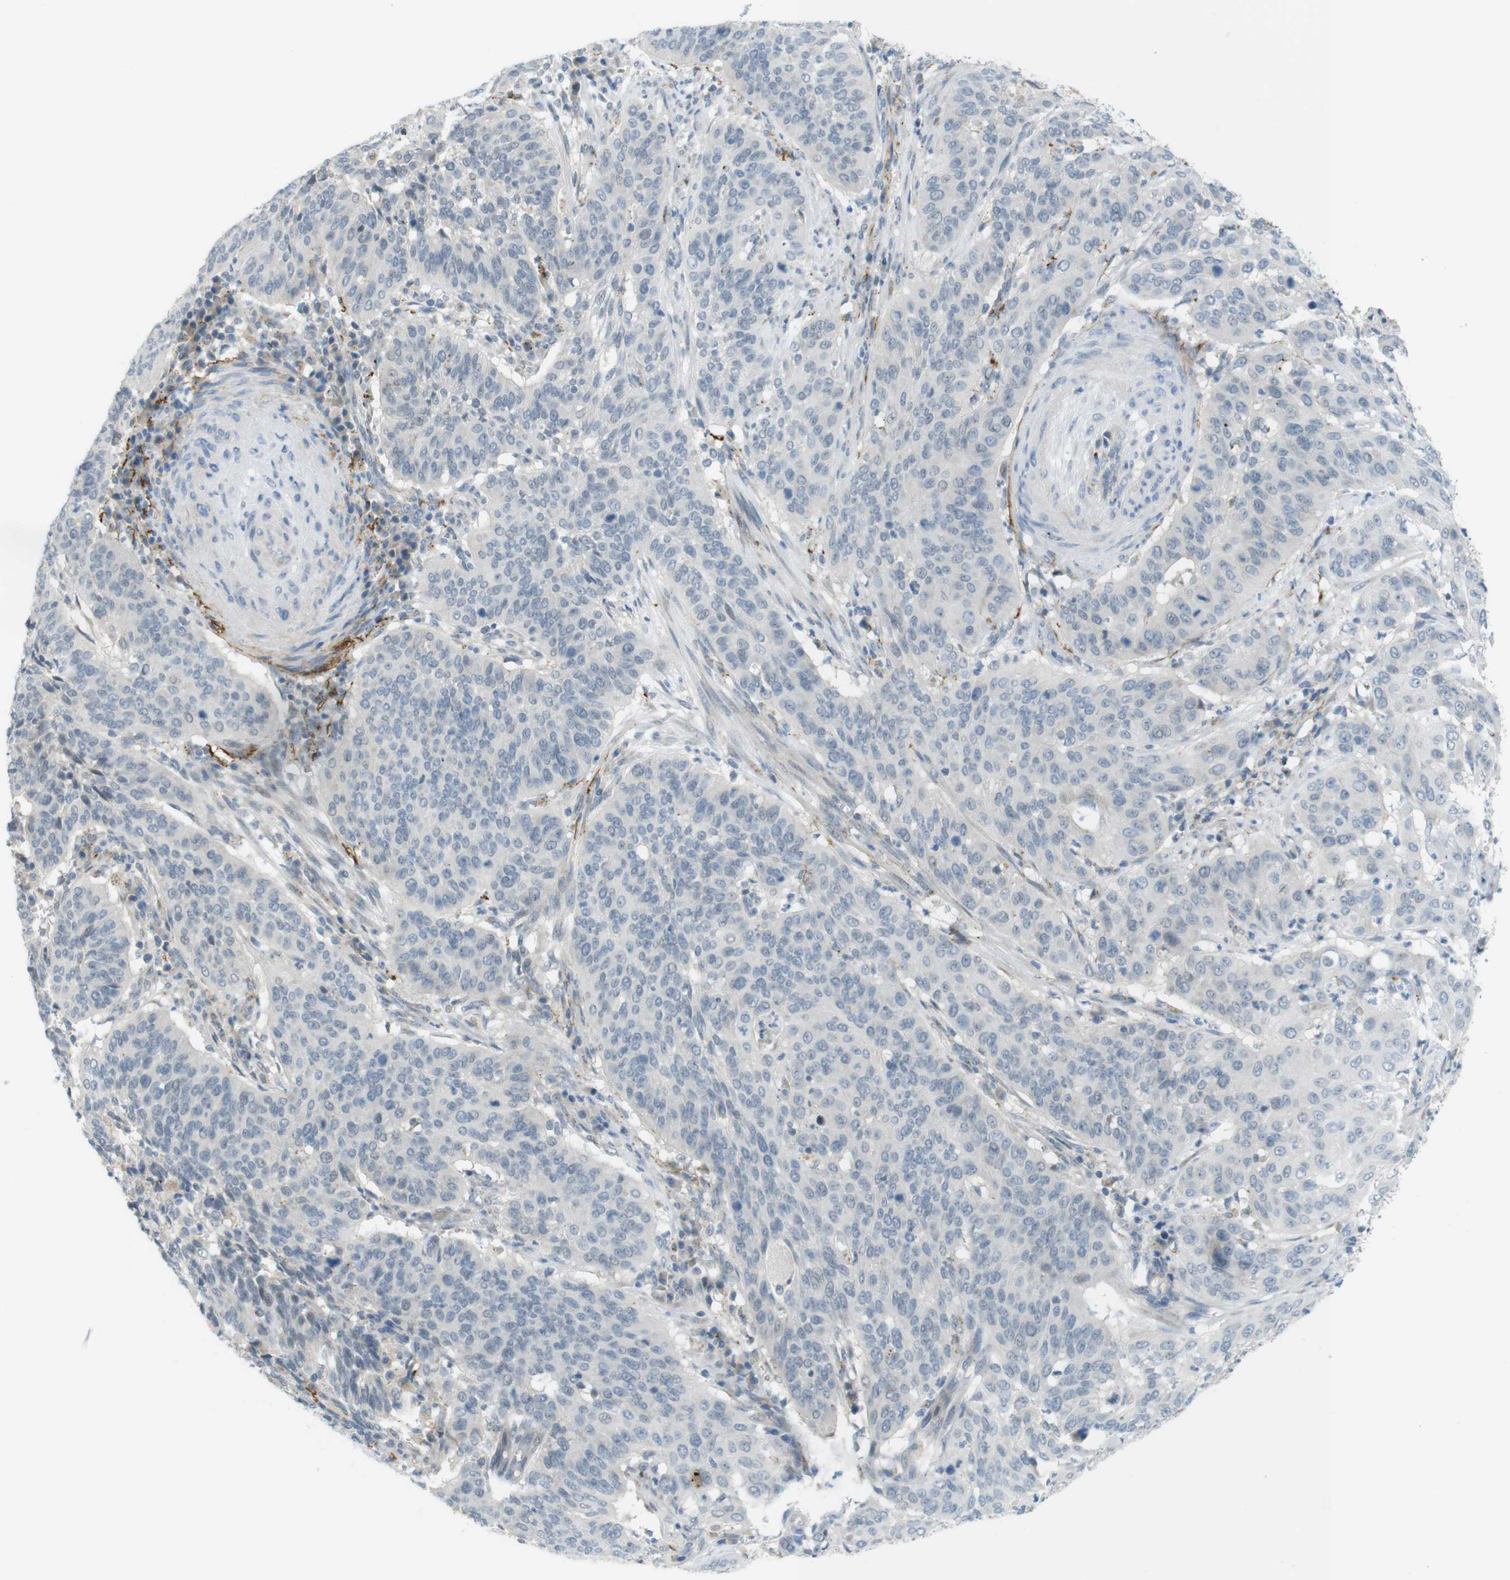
{"staining": {"intensity": "negative", "quantity": "none", "location": "none"}, "tissue": "cervical cancer", "cell_type": "Tumor cells", "image_type": "cancer", "snomed": [{"axis": "morphology", "description": "Normal tissue, NOS"}, {"axis": "morphology", "description": "Squamous cell carcinoma, NOS"}, {"axis": "topography", "description": "Cervix"}], "caption": "The micrograph demonstrates no staining of tumor cells in cervical squamous cell carcinoma.", "gene": "UGT8", "patient": {"sex": "female", "age": 39}}